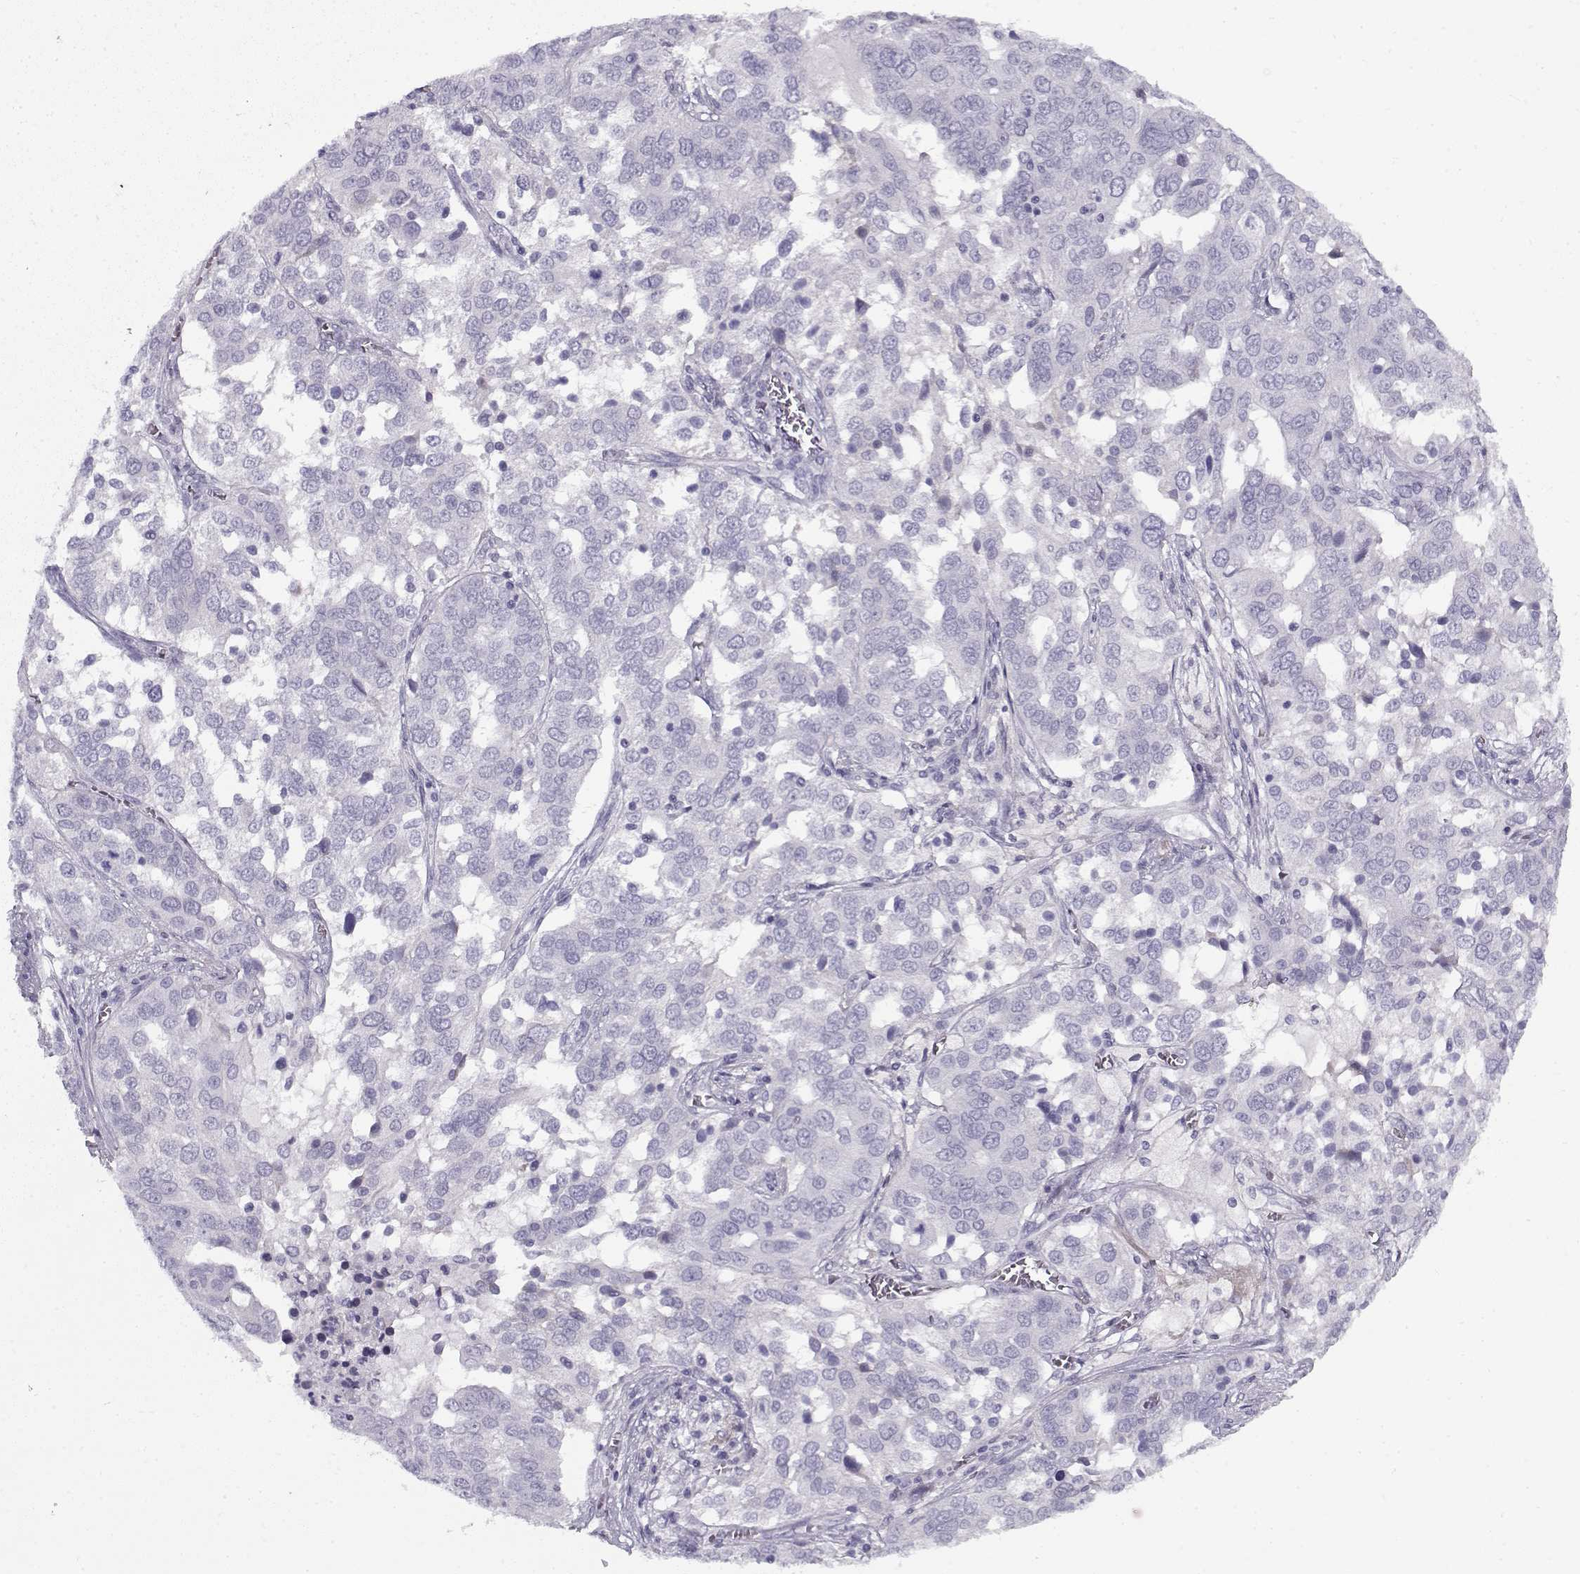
{"staining": {"intensity": "negative", "quantity": "none", "location": "none"}, "tissue": "ovarian cancer", "cell_type": "Tumor cells", "image_type": "cancer", "snomed": [{"axis": "morphology", "description": "Carcinoma, endometroid"}, {"axis": "topography", "description": "Soft tissue"}, {"axis": "topography", "description": "Ovary"}], "caption": "This is an immunohistochemistry (IHC) image of human ovarian endometroid carcinoma. There is no positivity in tumor cells.", "gene": "GTSF1L", "patient": {"sex": "female", "age": 52}}